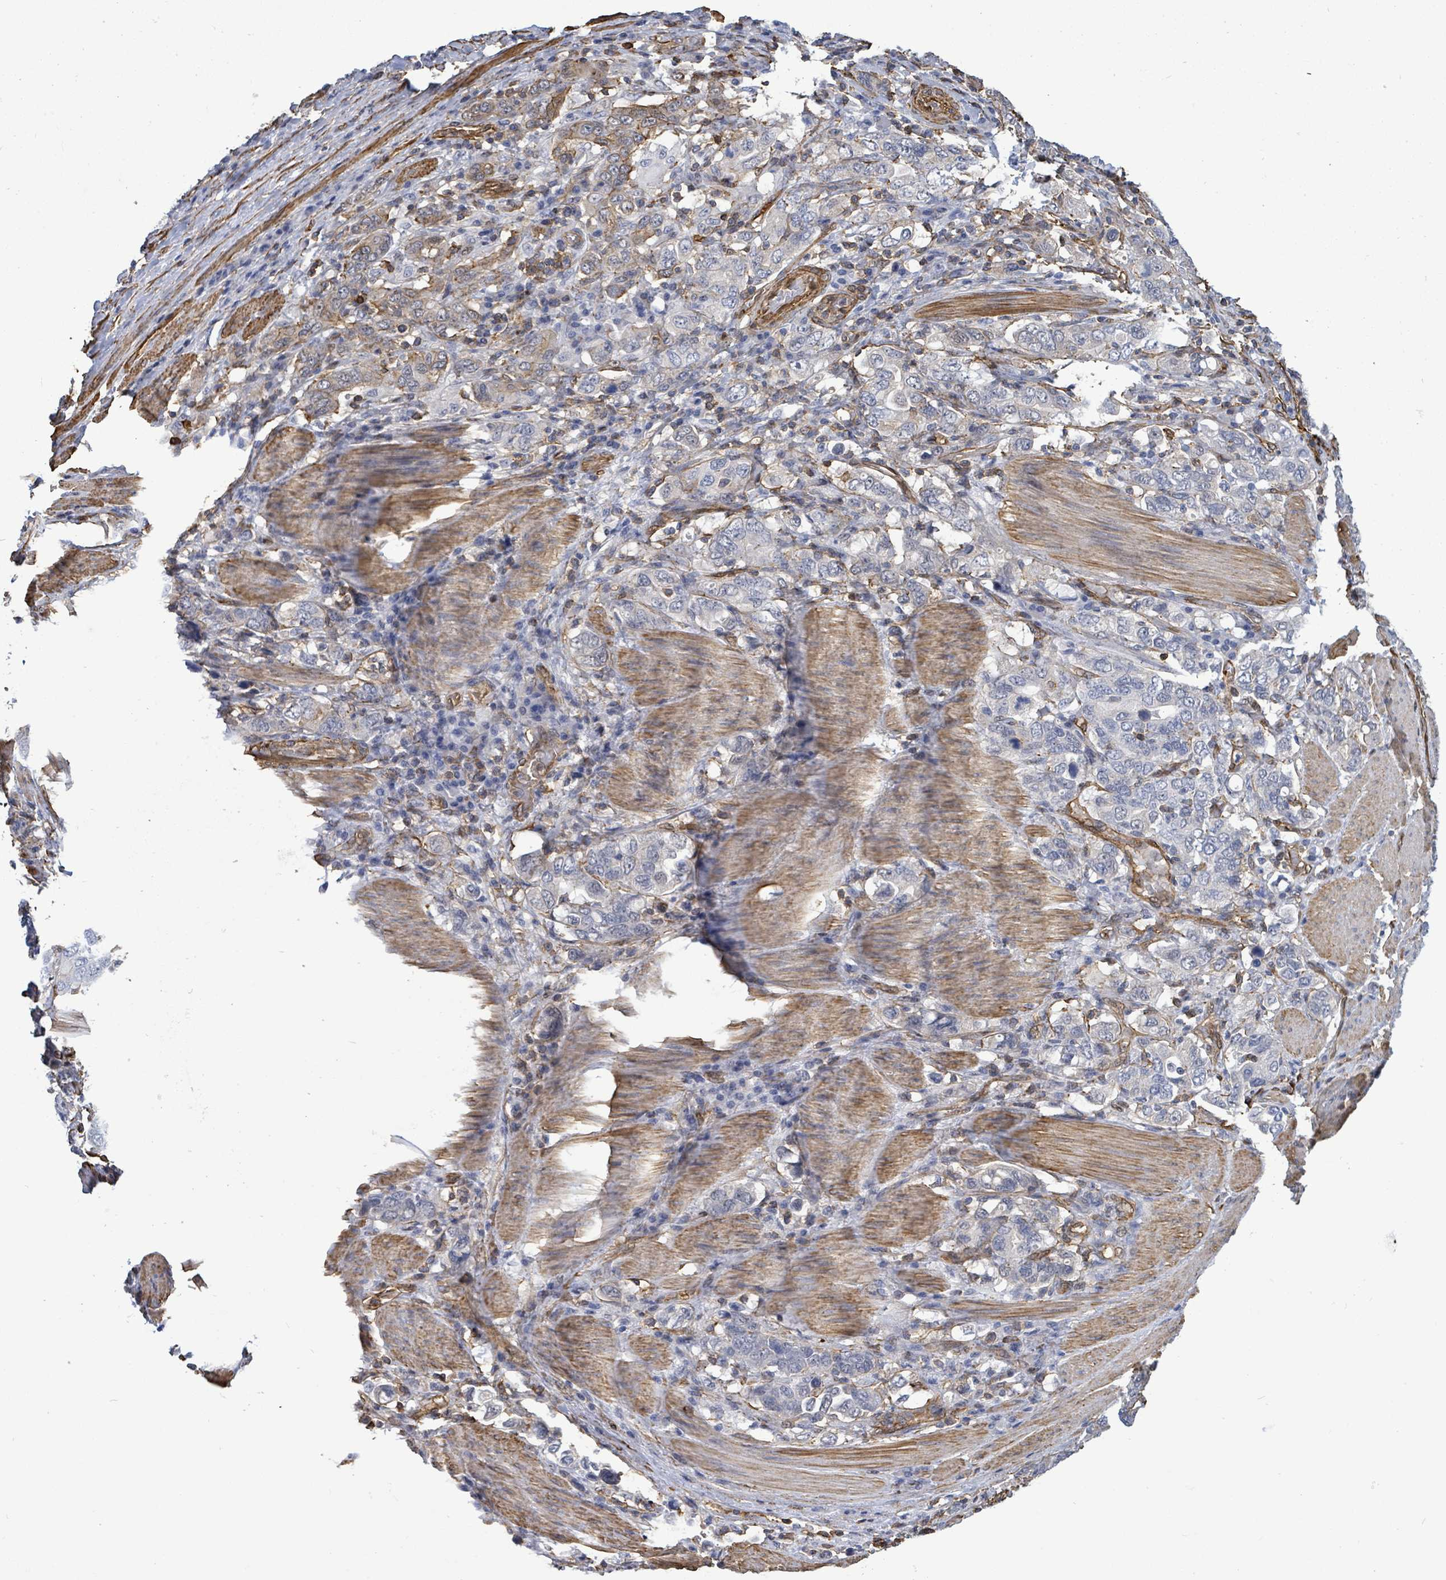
{"staining": {"intensity": "negative", "quantity": "none", "location": "none"}, "tissue": "stomach cancer", "cell_type": "Tumor cells", "image_type": "cancer", "snomed": [{"axis": "morphology", "description": "Adenocarcinoma, NOS"}, {"axis": "topography", "description": "Stomach, upper"}, {"axis": "topography", "description": "Stomach"}], "caption": "DAB immunohistochemical staining of human stomach adenocarcinoma reveals no significant staining in tumor cells.", "gene": "PRKRIP1", "patient": {"sex": "male", "age": 62}}